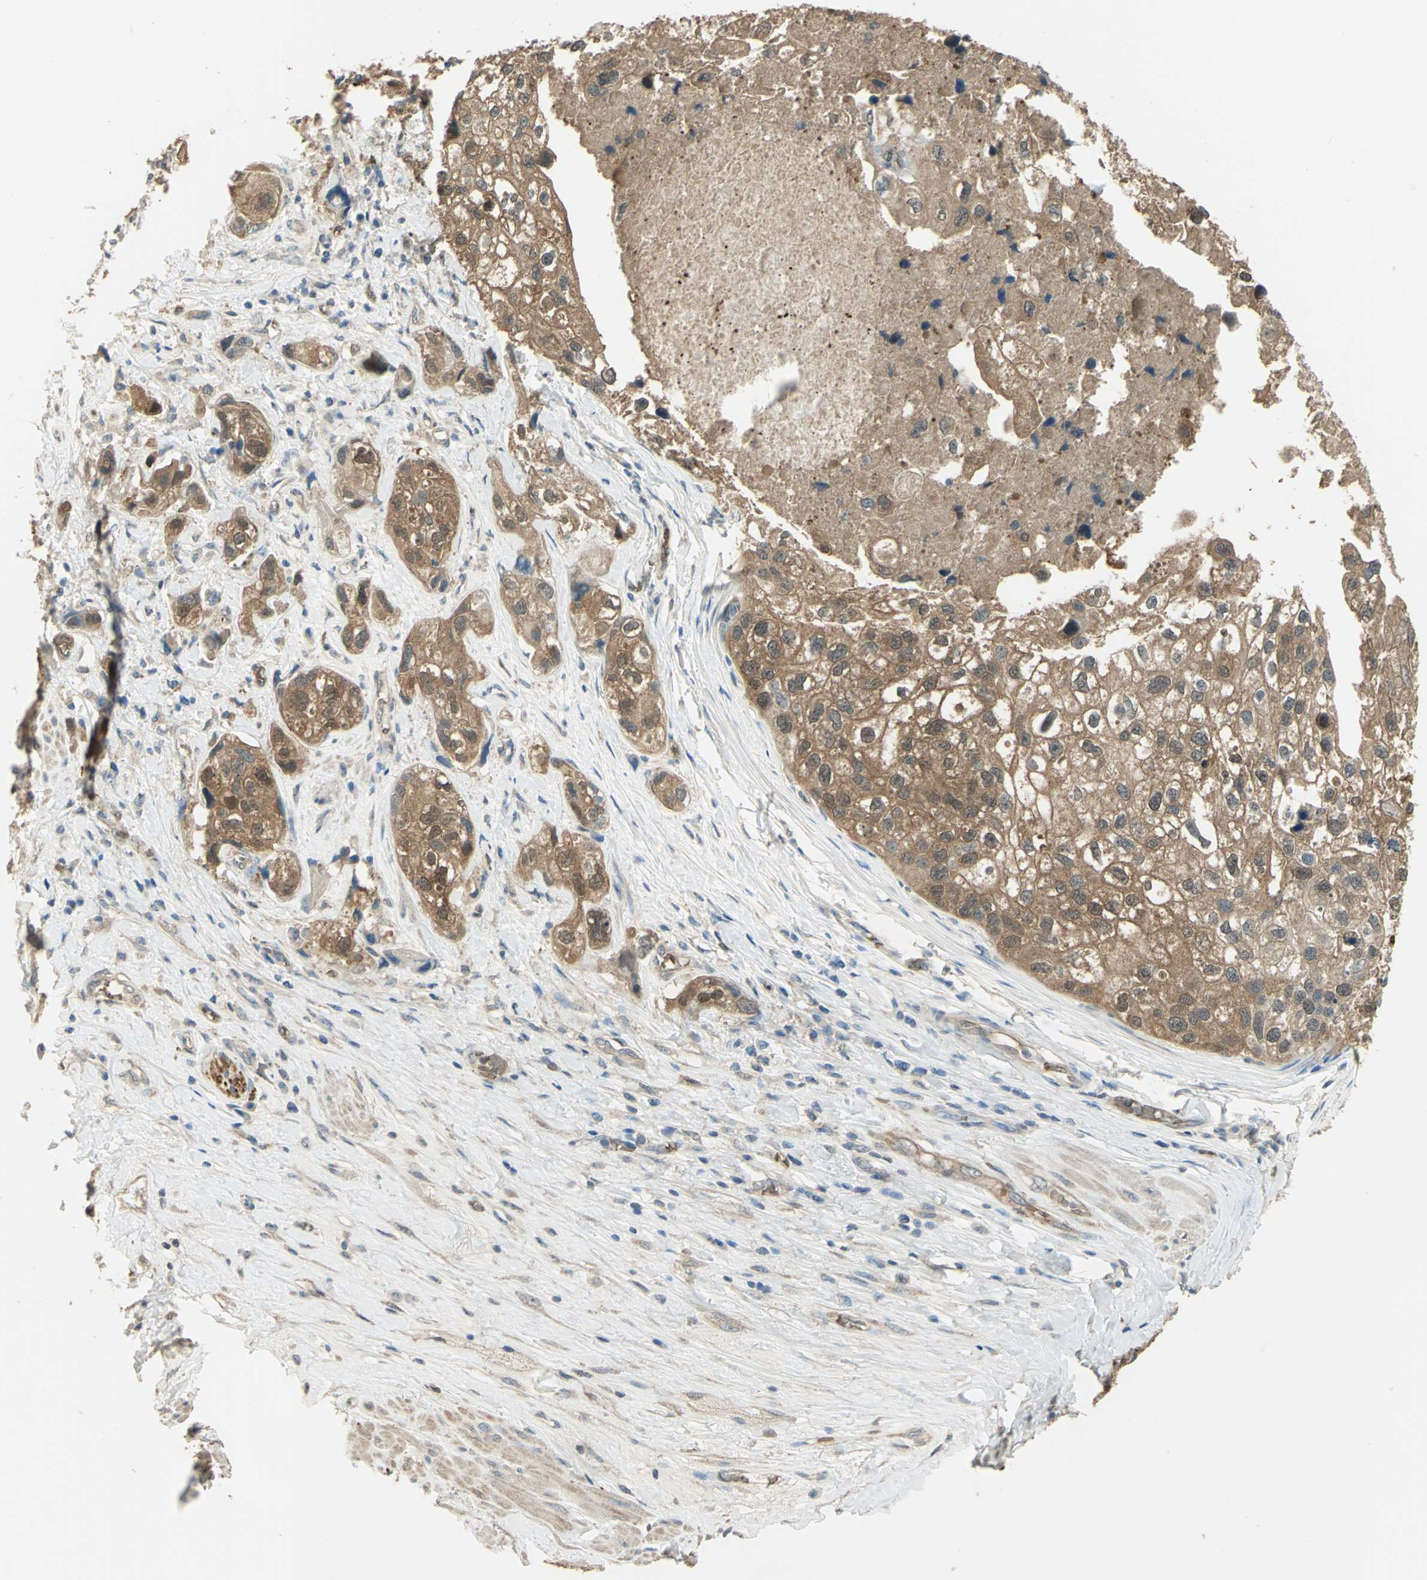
{"staining": {"intensity": "moderate", "quantity": ">75%", "location": "cytoplasmic/membranous,nuclear"}, "tissue": "urothelial cancer", "cell_type": "Tumor cells", "image_type": "cancer", "snomed": [{"axis": "morphology", "description": "Urothelial carcinoma, High grade"}, {"axis": "topography", "description": "Urinary bladder"}], "caption": "Urothelial cancer stained with immunohistochemistry demonstrates moderate cytoplasmic/membranous and nuclear expression in approximately >75% of tumor cells.", "gene": "DDAH1", "patient": {"sex": "female", "age": 64}}